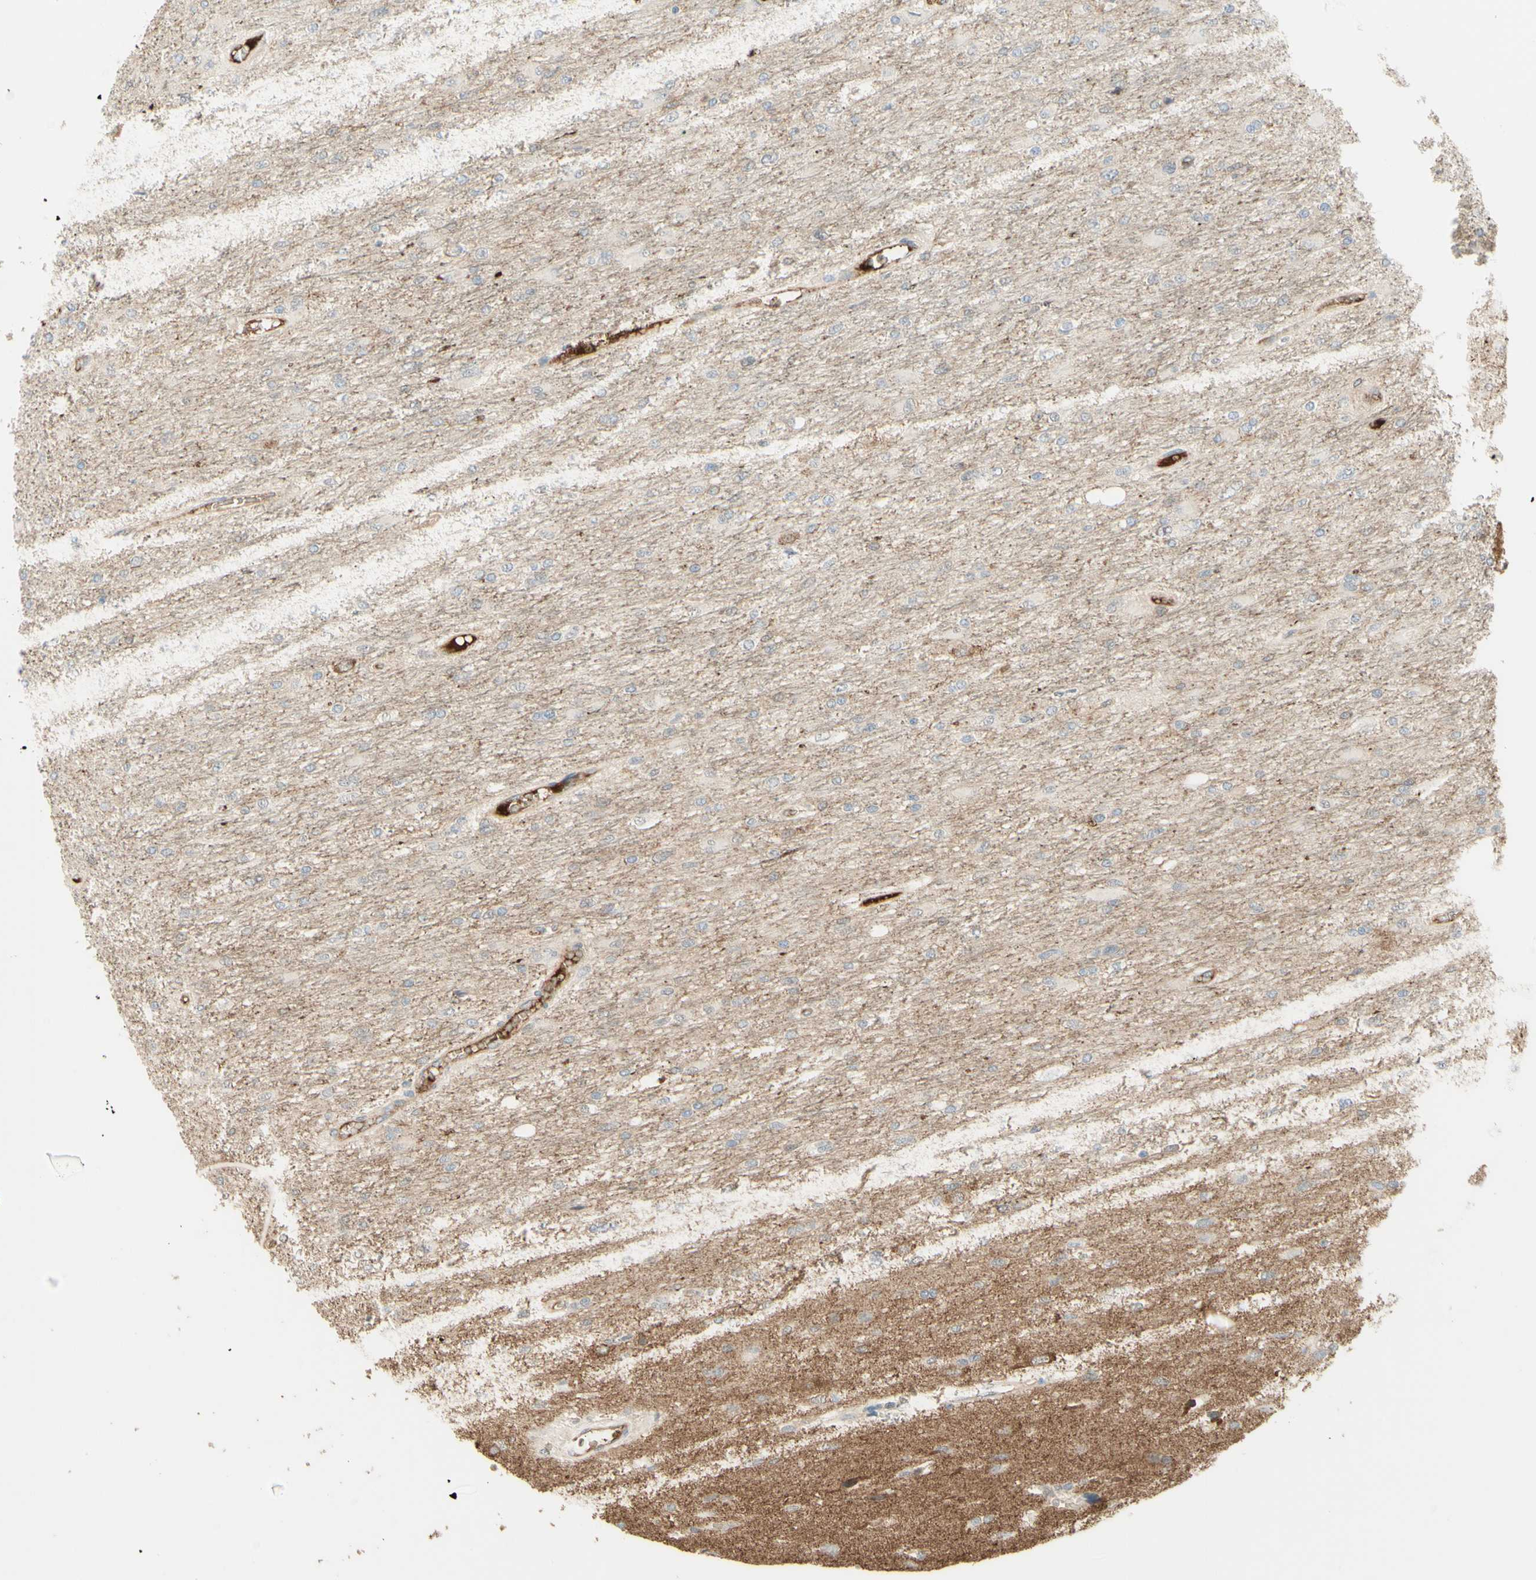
{"staining": {"intensity": "negative", "quantity": "none", "location": "none"}, "tissue": "glioma", "cell_type": "Tumor cells", "image_type": "cancer", "snomed": [{"axis": "morphology", "description": "Glioma, malignant, High grade"}, {"axis": "topography", "description": "Cerebral cortex"}], "caption": "The photomicrograph demonstrates no significant expression in tumor cells of malignant glioma (high-grade).", "gene": "ANGPT2", "patient": {"sex": "female", "age": 36}}